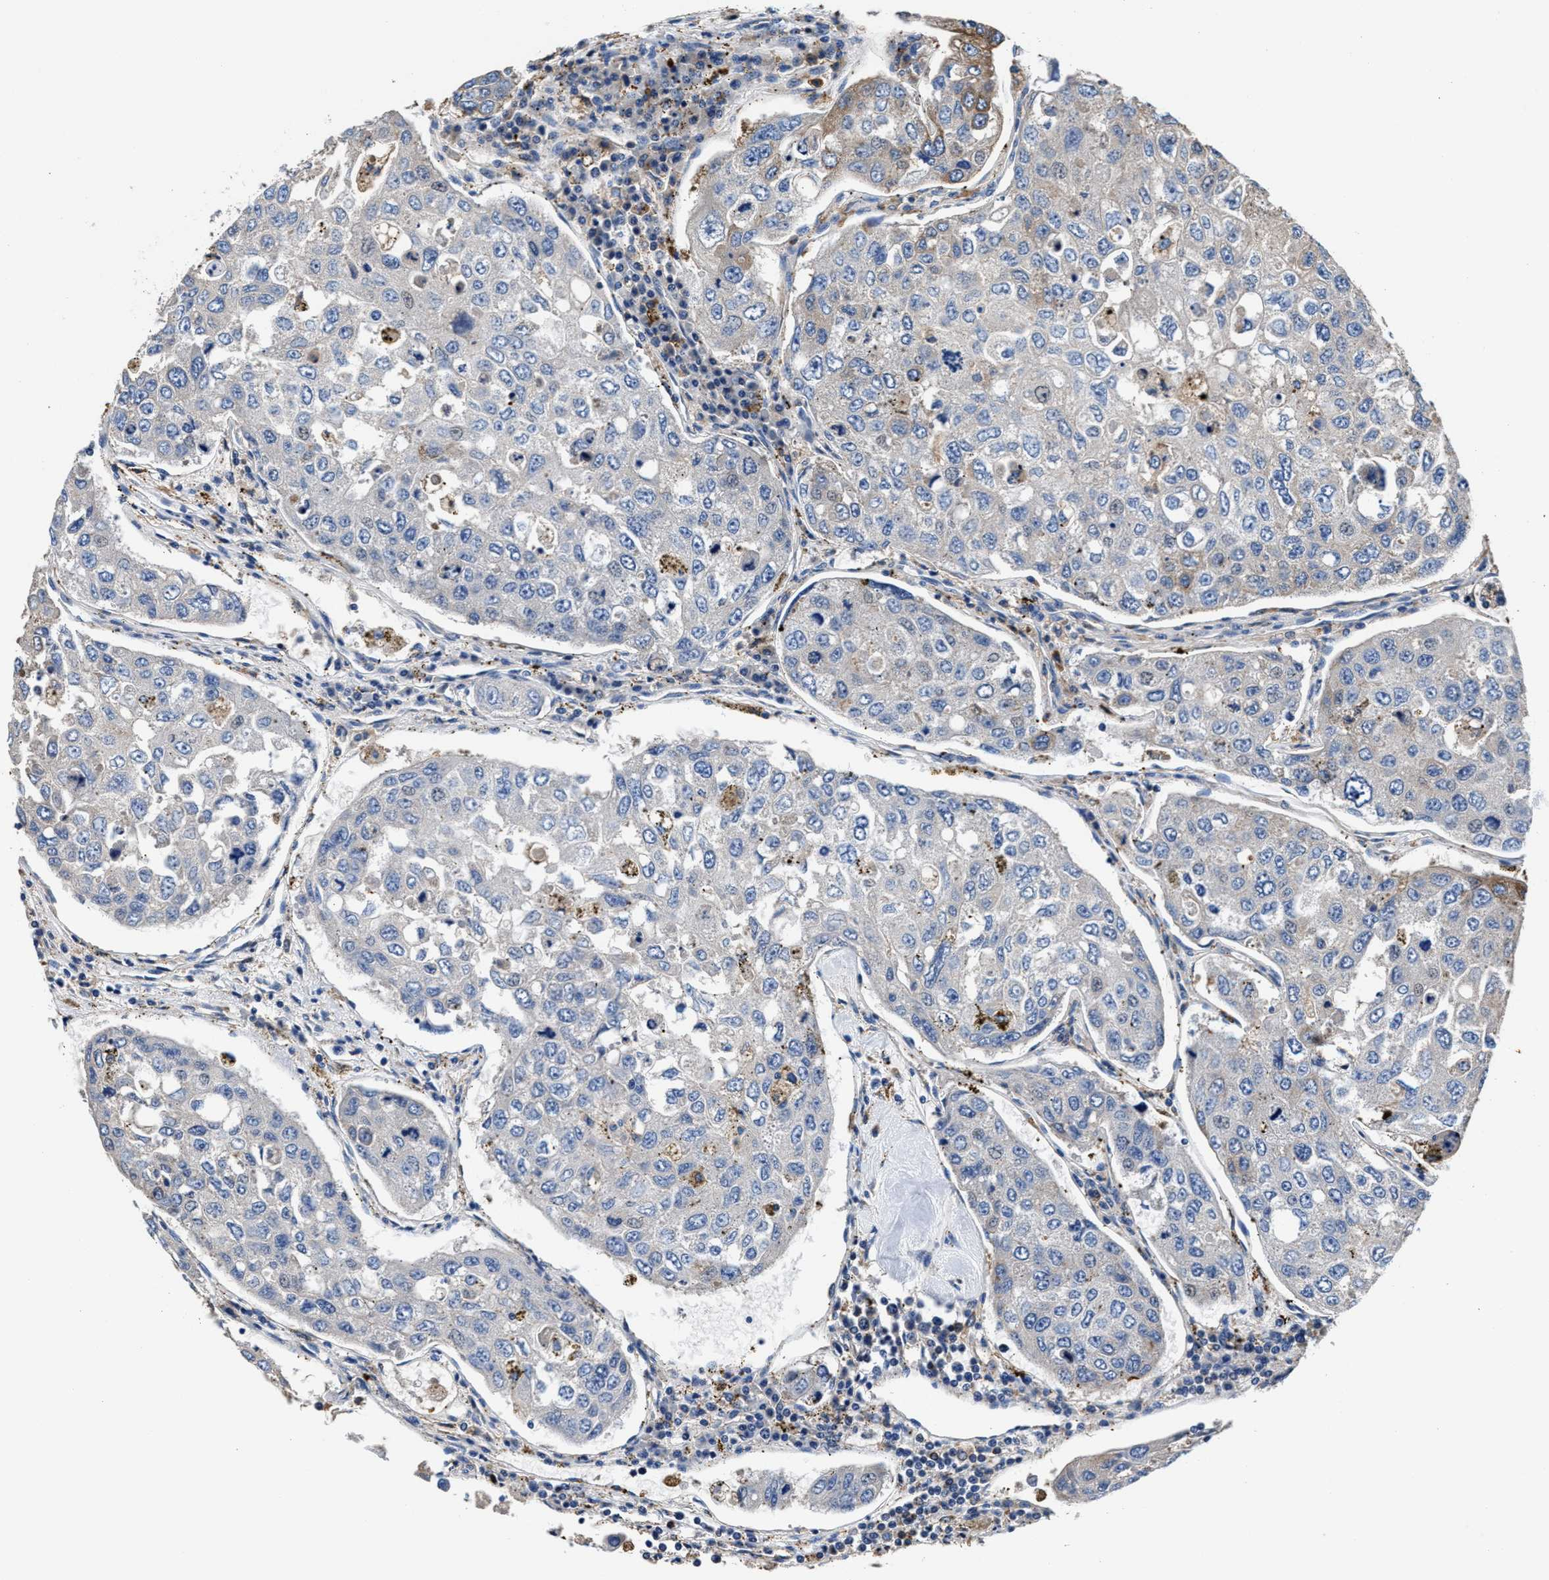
{"staining": {"intensity": "negative", "quantity": "none", "location": "none"}, "tissue": "urothelial cancer", "cell_type": "Tumor cells", "image_type": "cancer", "snomed": [{"axis": "morphology", "description": "Urothelial carcinoma, High grade"}, {"axis": "topography", "description": "Lymph node"}, {"axis": "topography", "description": "Urinary bladder"}], "caption": "Immunohistochemistry (IHC) of human high-grade urothelial carcinoma demonstrates no staining in tumor cells.", "gene": "PPP1R9B", "patient": {"sex": "male", "age": 51}}